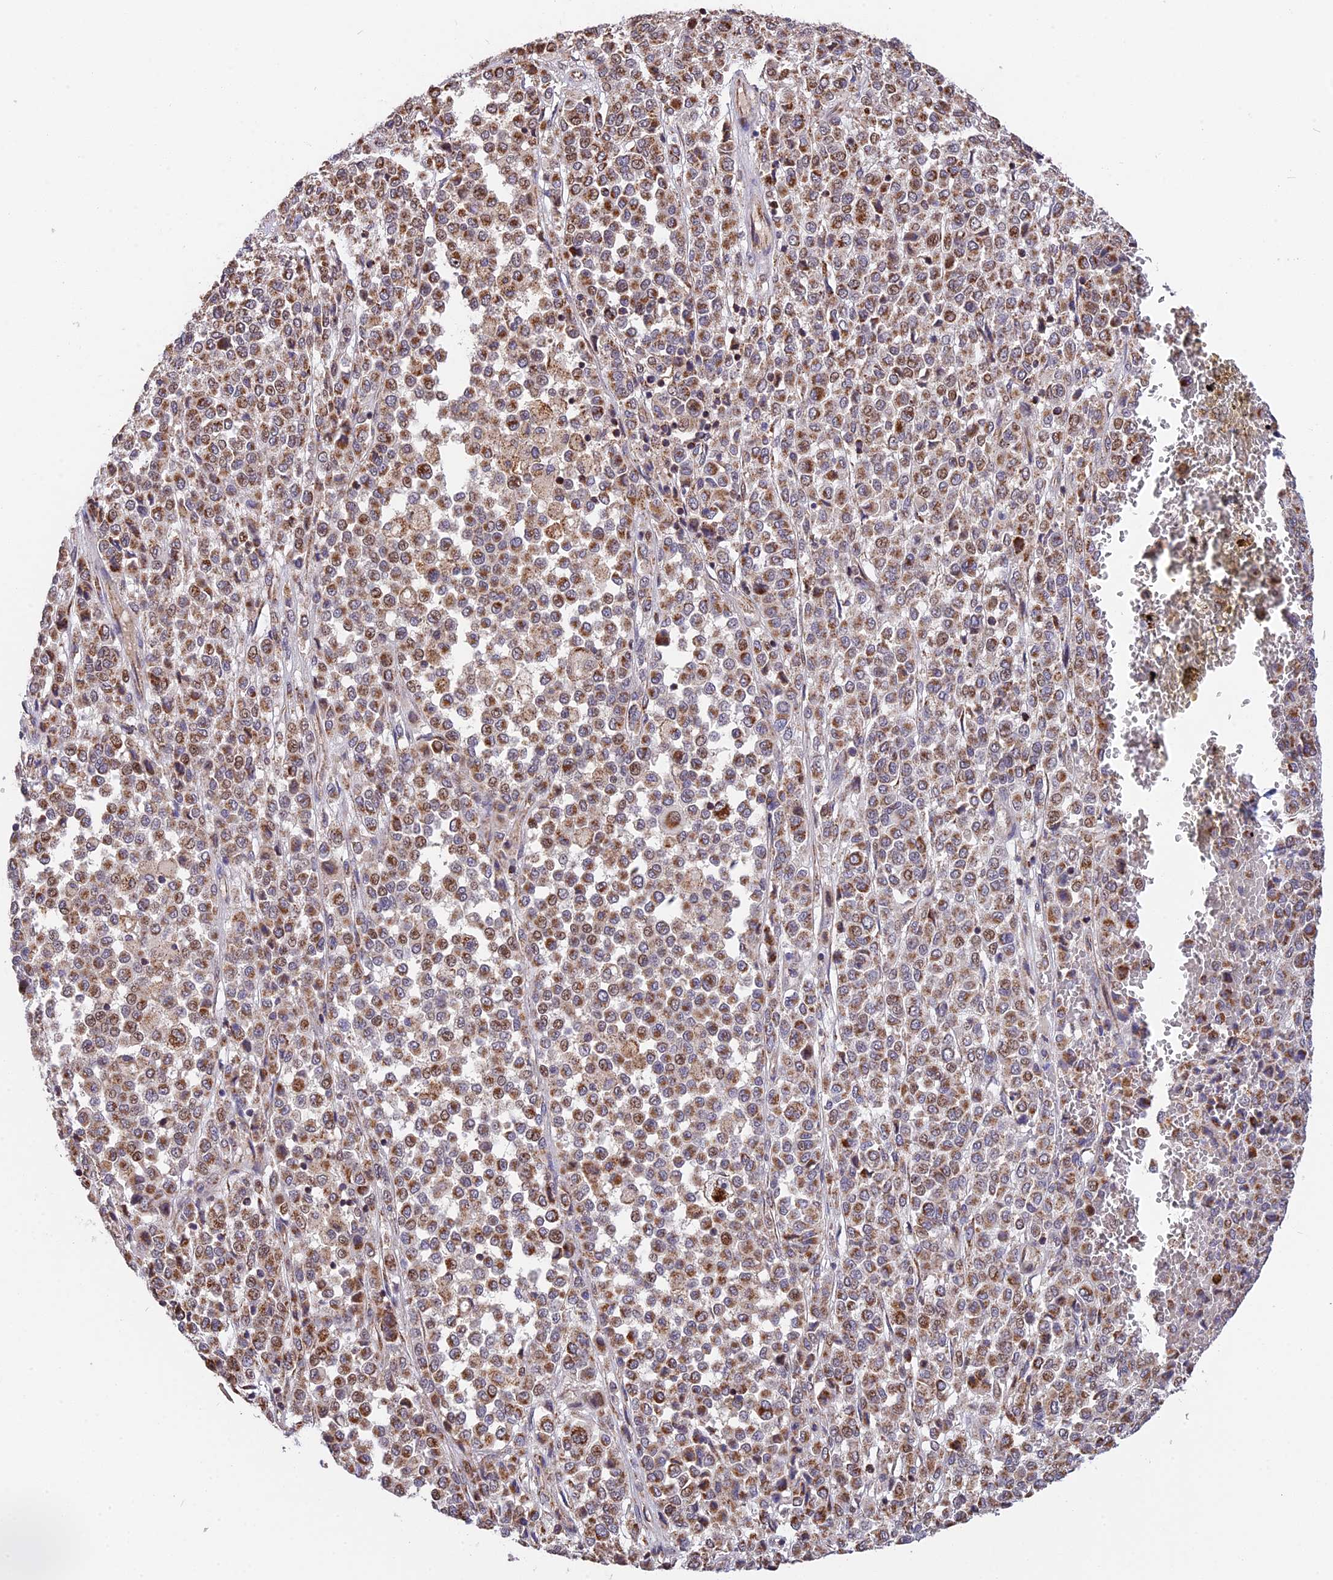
{"staining": {"intensity": "moderate", "quantity": ">75%", "location": "cytoplasmic/membranous,nuclear"}, "tissue": "melanoma", "cell_type": "Tumor cells", "image_type": "cancer", "snomed": [{"axis": "morphology", "description": "Malignant melanoma, Metastatic site"}, {"axis": "topography", "description": "Pancreas"}], "caption": "A medium amount of moderate cytoplasmic/membranous and nuclear expression is identified in approximately >75% of tumor cells in melanoma tissue.", "gene": "RERGL", "patient": {"sex": "female", "age": 30}}